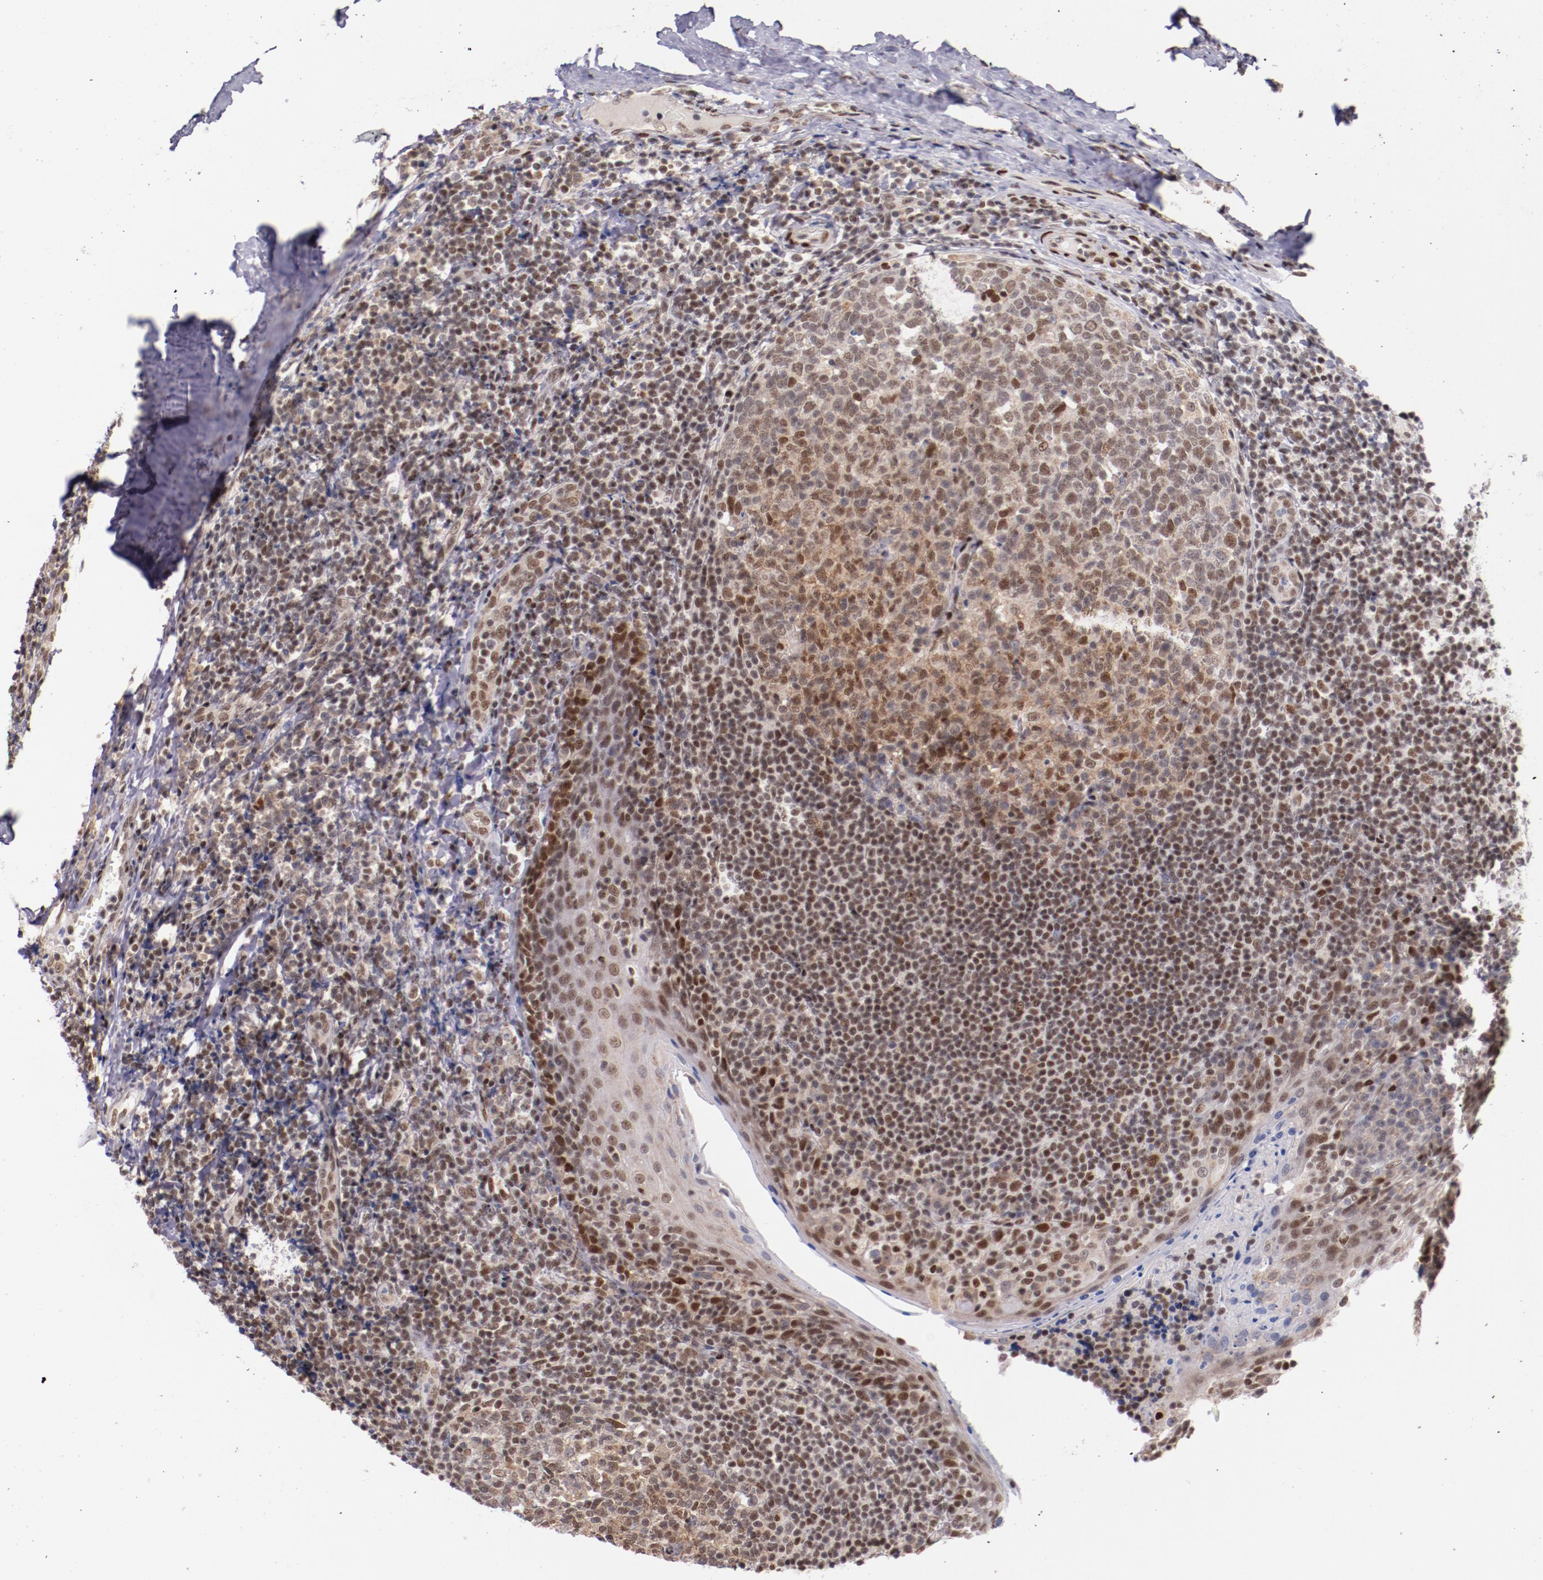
{"staining": {"intensity": "moderate", "quantity": "25%-75%", "location": "nuclear"}, "tissue": "tonsil", "cell_type": "Germinal center cells", "image_type": "normal", "snomed": [{"axis": "morphology", "description": "Normal tissue, NOS"}, {"axis": "topography", "description": "Tonsil"}], "caption": "Germinal center cells show medium levels of moderate nuclear staining in about 25%-75% of cells in benign human tonsil.", "gene": "SRF", "patient": {"sex": "male", "age": 31}}